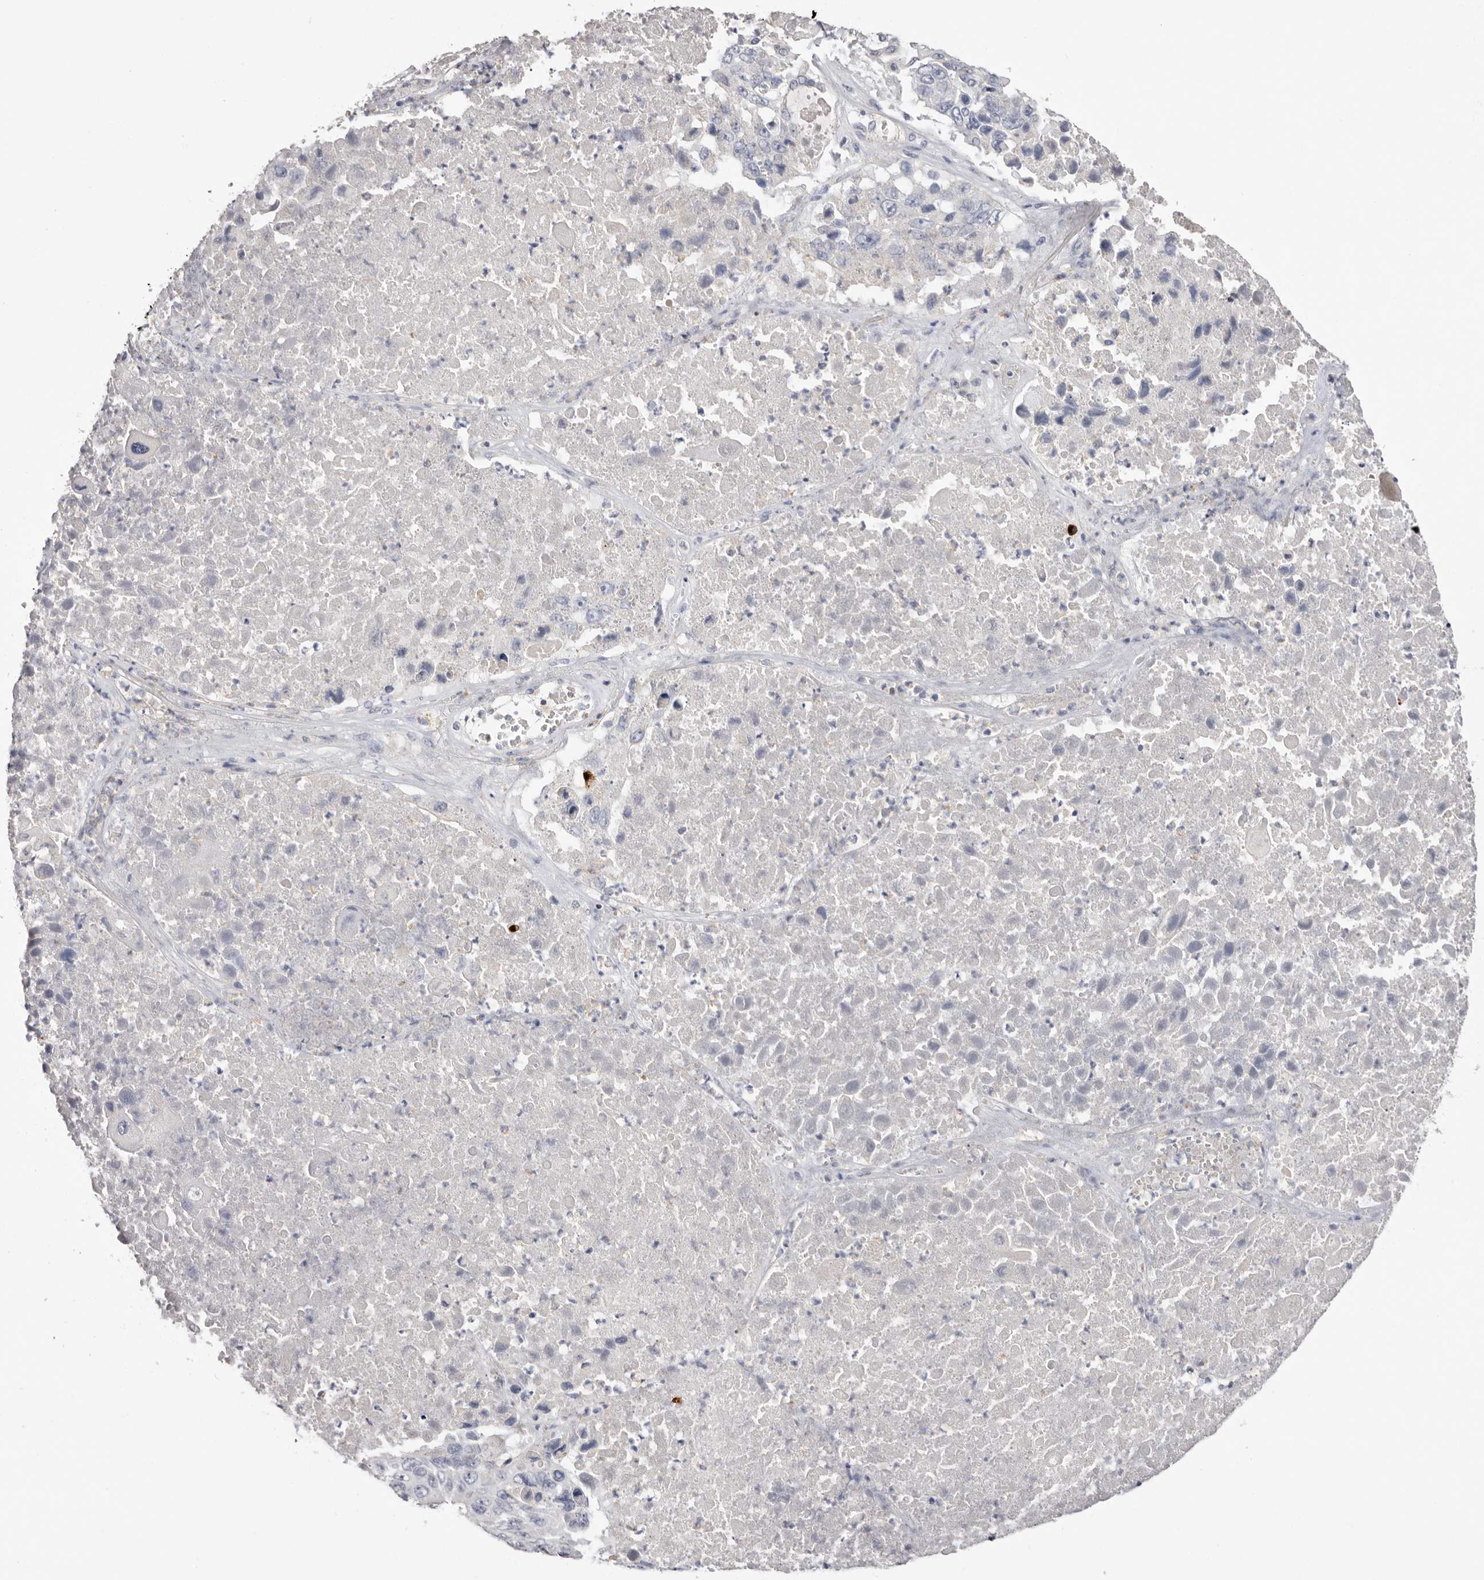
{"staining": {"intensity": "negative", "quantity": "none", "location": "none"}, "tissue": "lung cancer", "cell_type": "Tumor cells", "image_type": "cancer", "snomed": [{"axis": "morphology", "description": "Squamous cell carcinoma, NOS"}, {"axis": "topography", "description": "Lung"}], "caption": "High magnification brightfield microscopy of lung cancer (squamous cell carcinoma) stained with DAB (brown) and counterstained with hematoxylin (blue): tumor cells show no significant positivity. (Brightfield microscopy of DAB immunohistochemistry (IHC) at high magnification).", "gene": "S1PR5", "patient": {"sex": "male", "age": 61}}